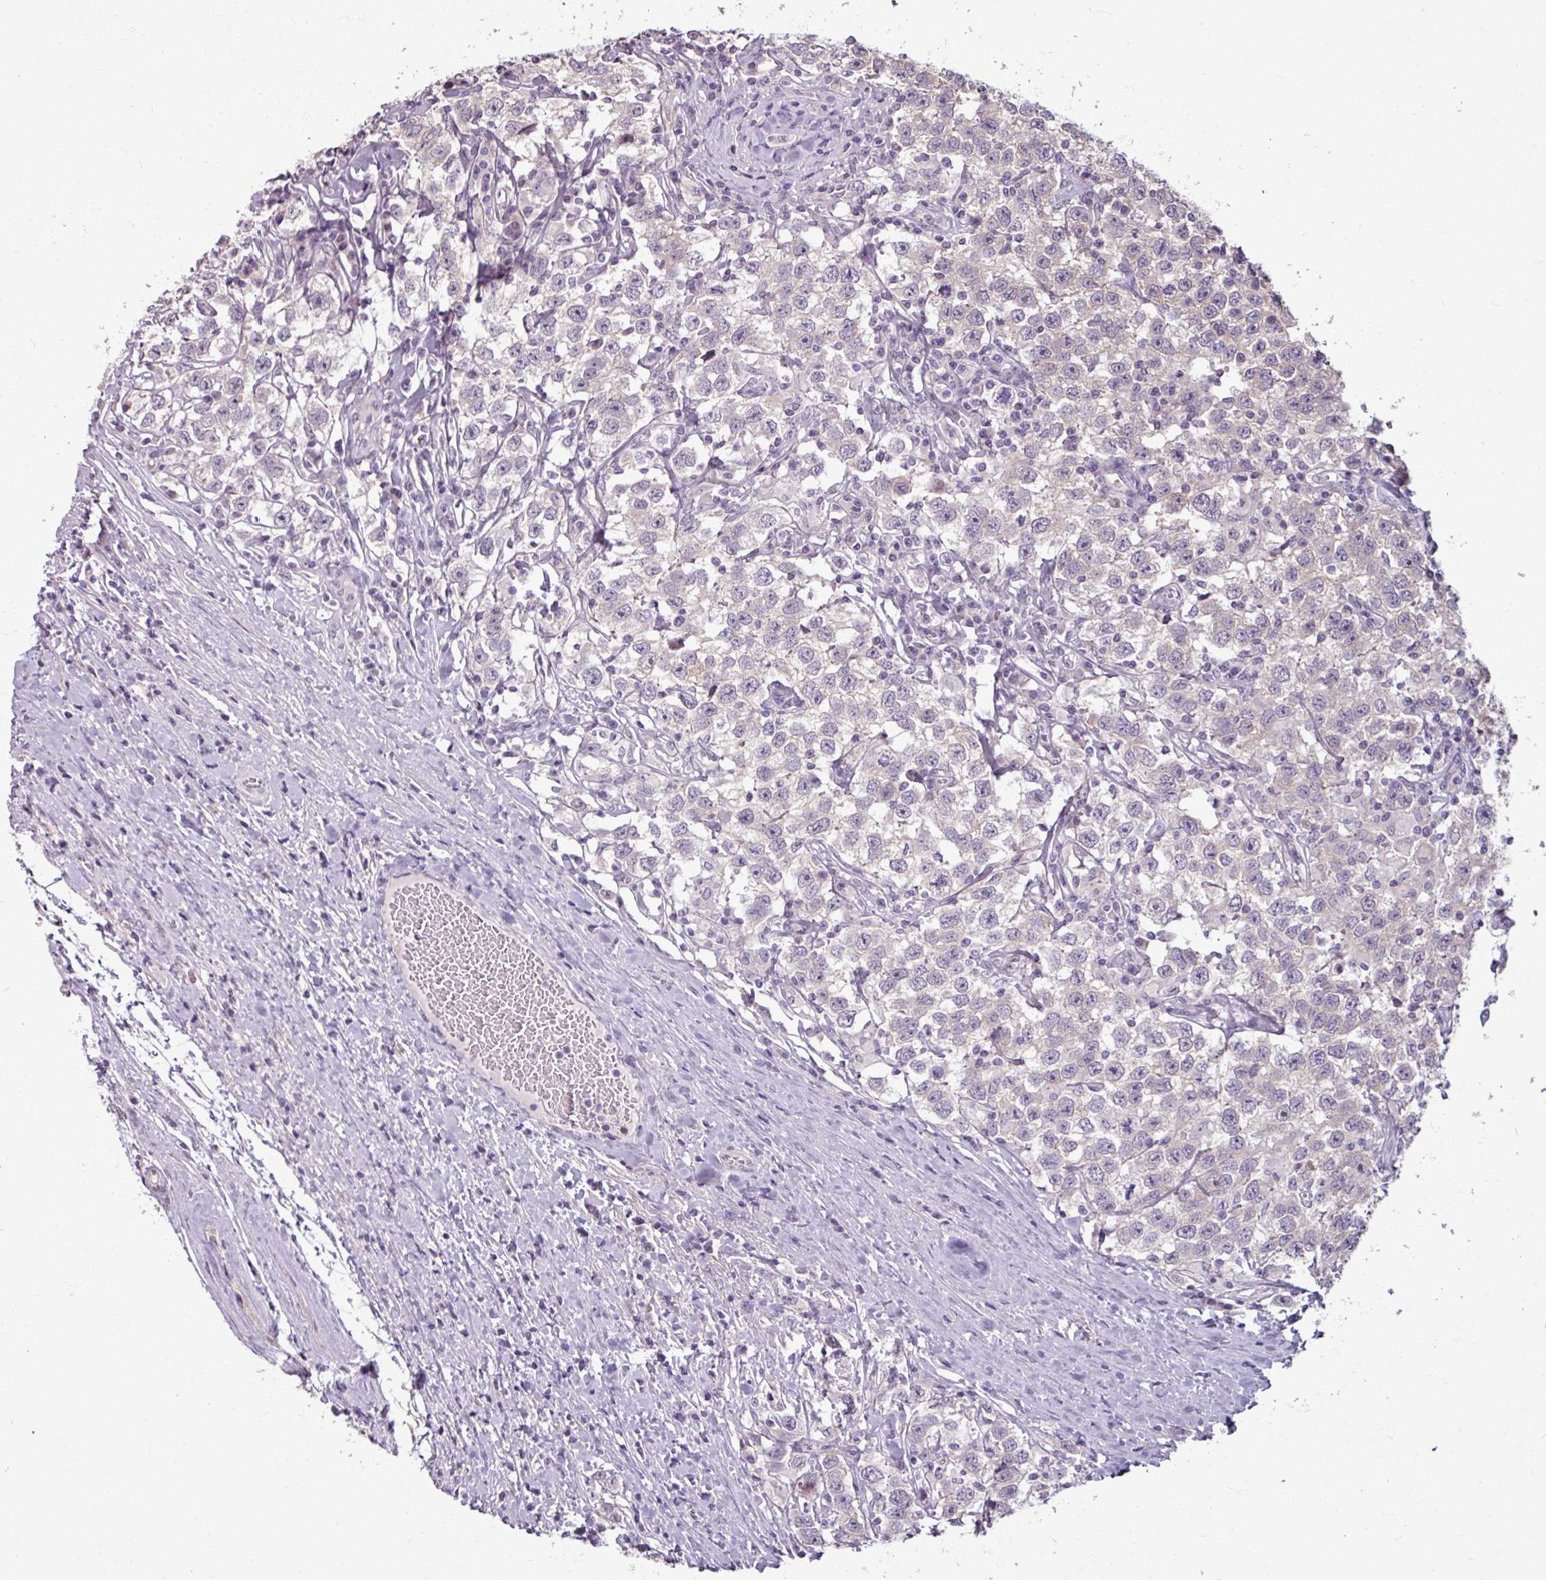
{"staining": {"intensity": "weak", "quantity": "<25%", "location": "cytoplasmic/membranous"}, "tissue": "testis cancer", "cell_type": "Tumor cells", "image_type": "cancer", "snomed": [{"axis": "morphology", "description": "Seminoma, NOS"}, {"axis": "topography", "description": "Testis"}], "caption": "High magnification brightfield microscopy of testis cancer (seminoma) stained with DAB (brown) and counterstained with hematoxylin (blue): tumor cells show no significant positivity.", "gene": "PNMA6A", "patient": {"sex": "male", "age": 41}}